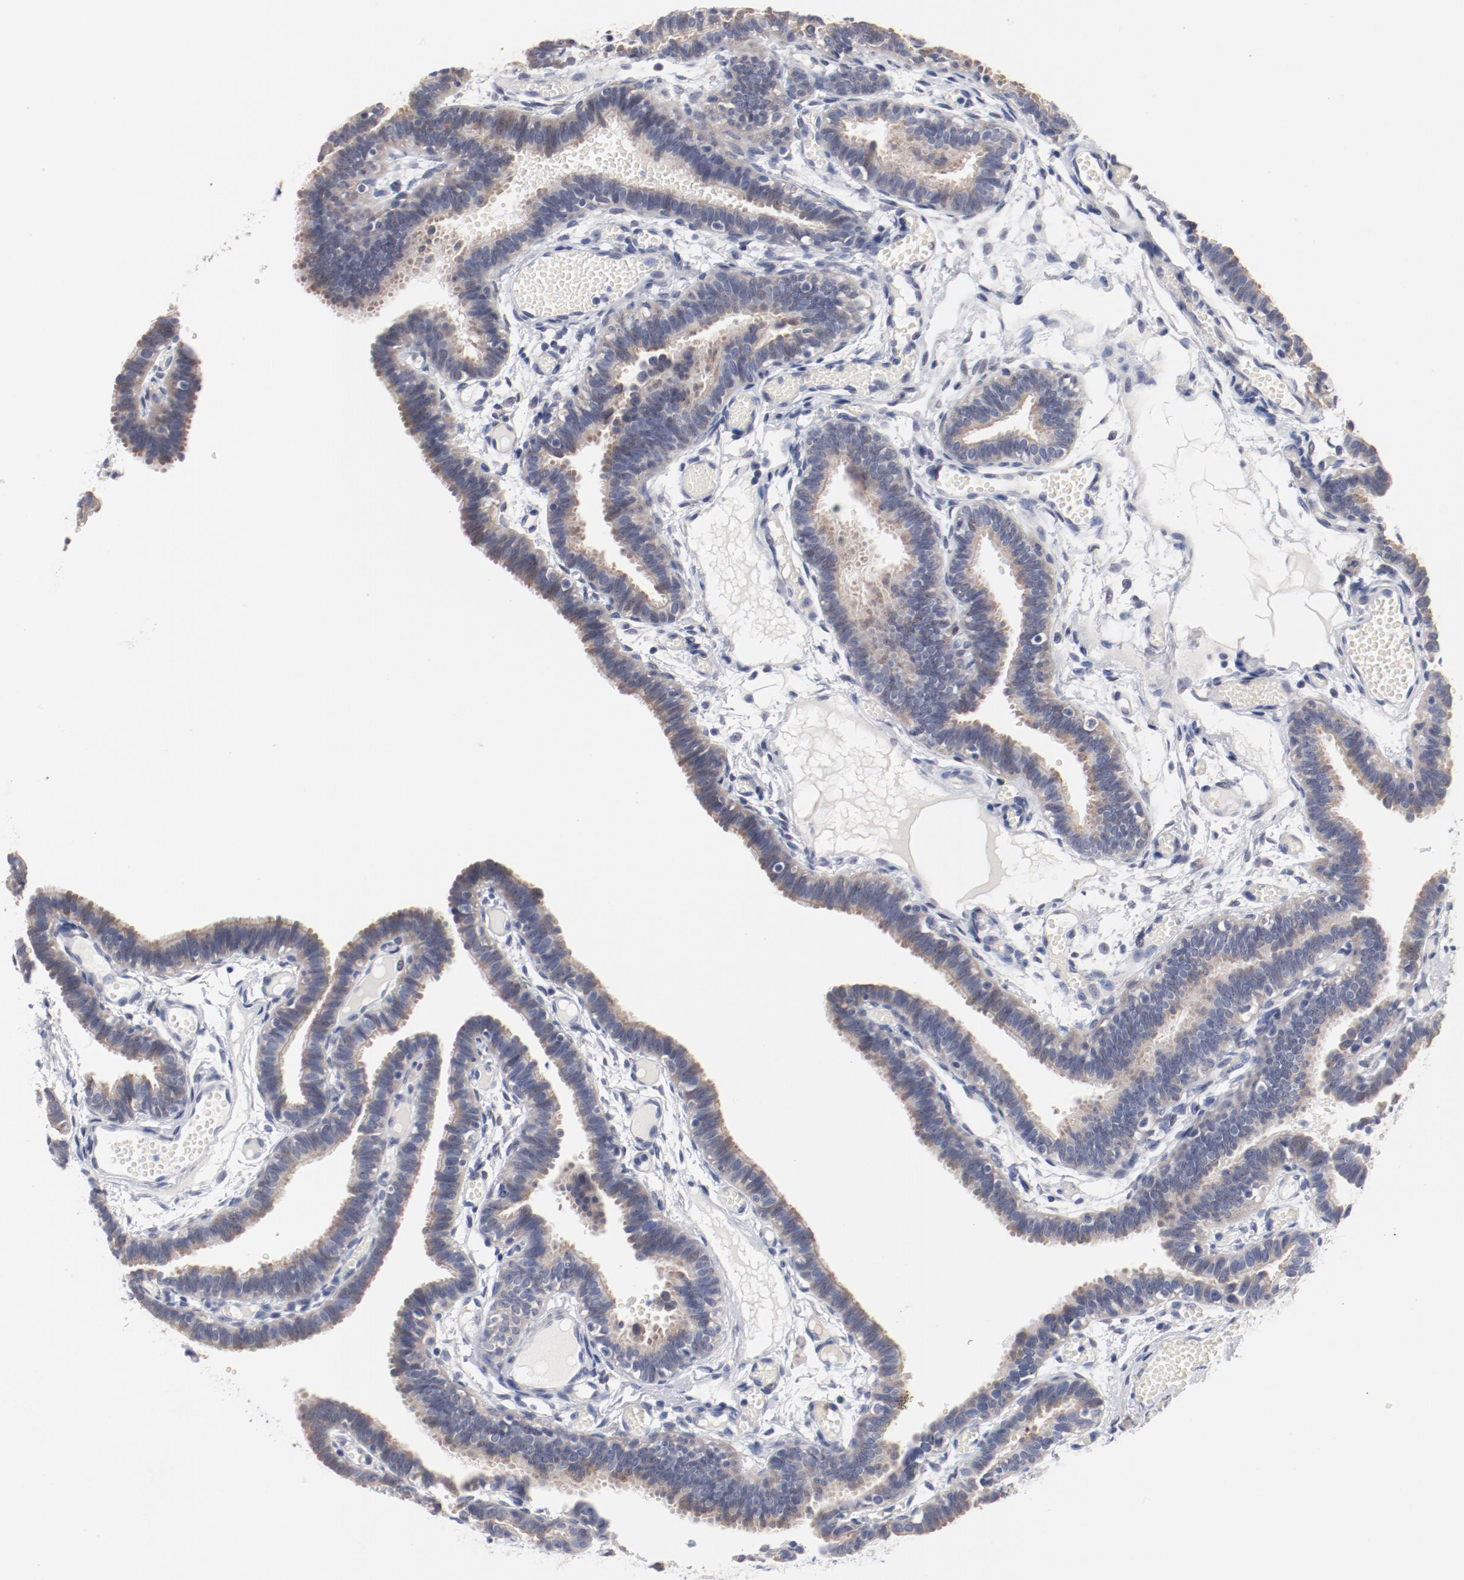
{"staining": {"intensity": "weak", "quantity": ">75%", "location": "cytoplasmic/membranous"}, "tissue": "fallopian tube", "cell_type": "Glandular cells", "image_type": "normal", "snomed": [{"axis": "morphology", "description": "Normal tissue, NOS"}, {"axis": "topography", "description": "Fallopian tube"}], "caption": "Fallopian tube stained with immunohistochemistry (IHC) displays weak cytoplasmic/membranous staining in about >75% of glandular cells. (DAB (3,3'-diaminobenzidine) IHC with brightfield microscopy, high magnification).", "gene": "GPR143", "patient": {"sex": "female", "age": 29}}